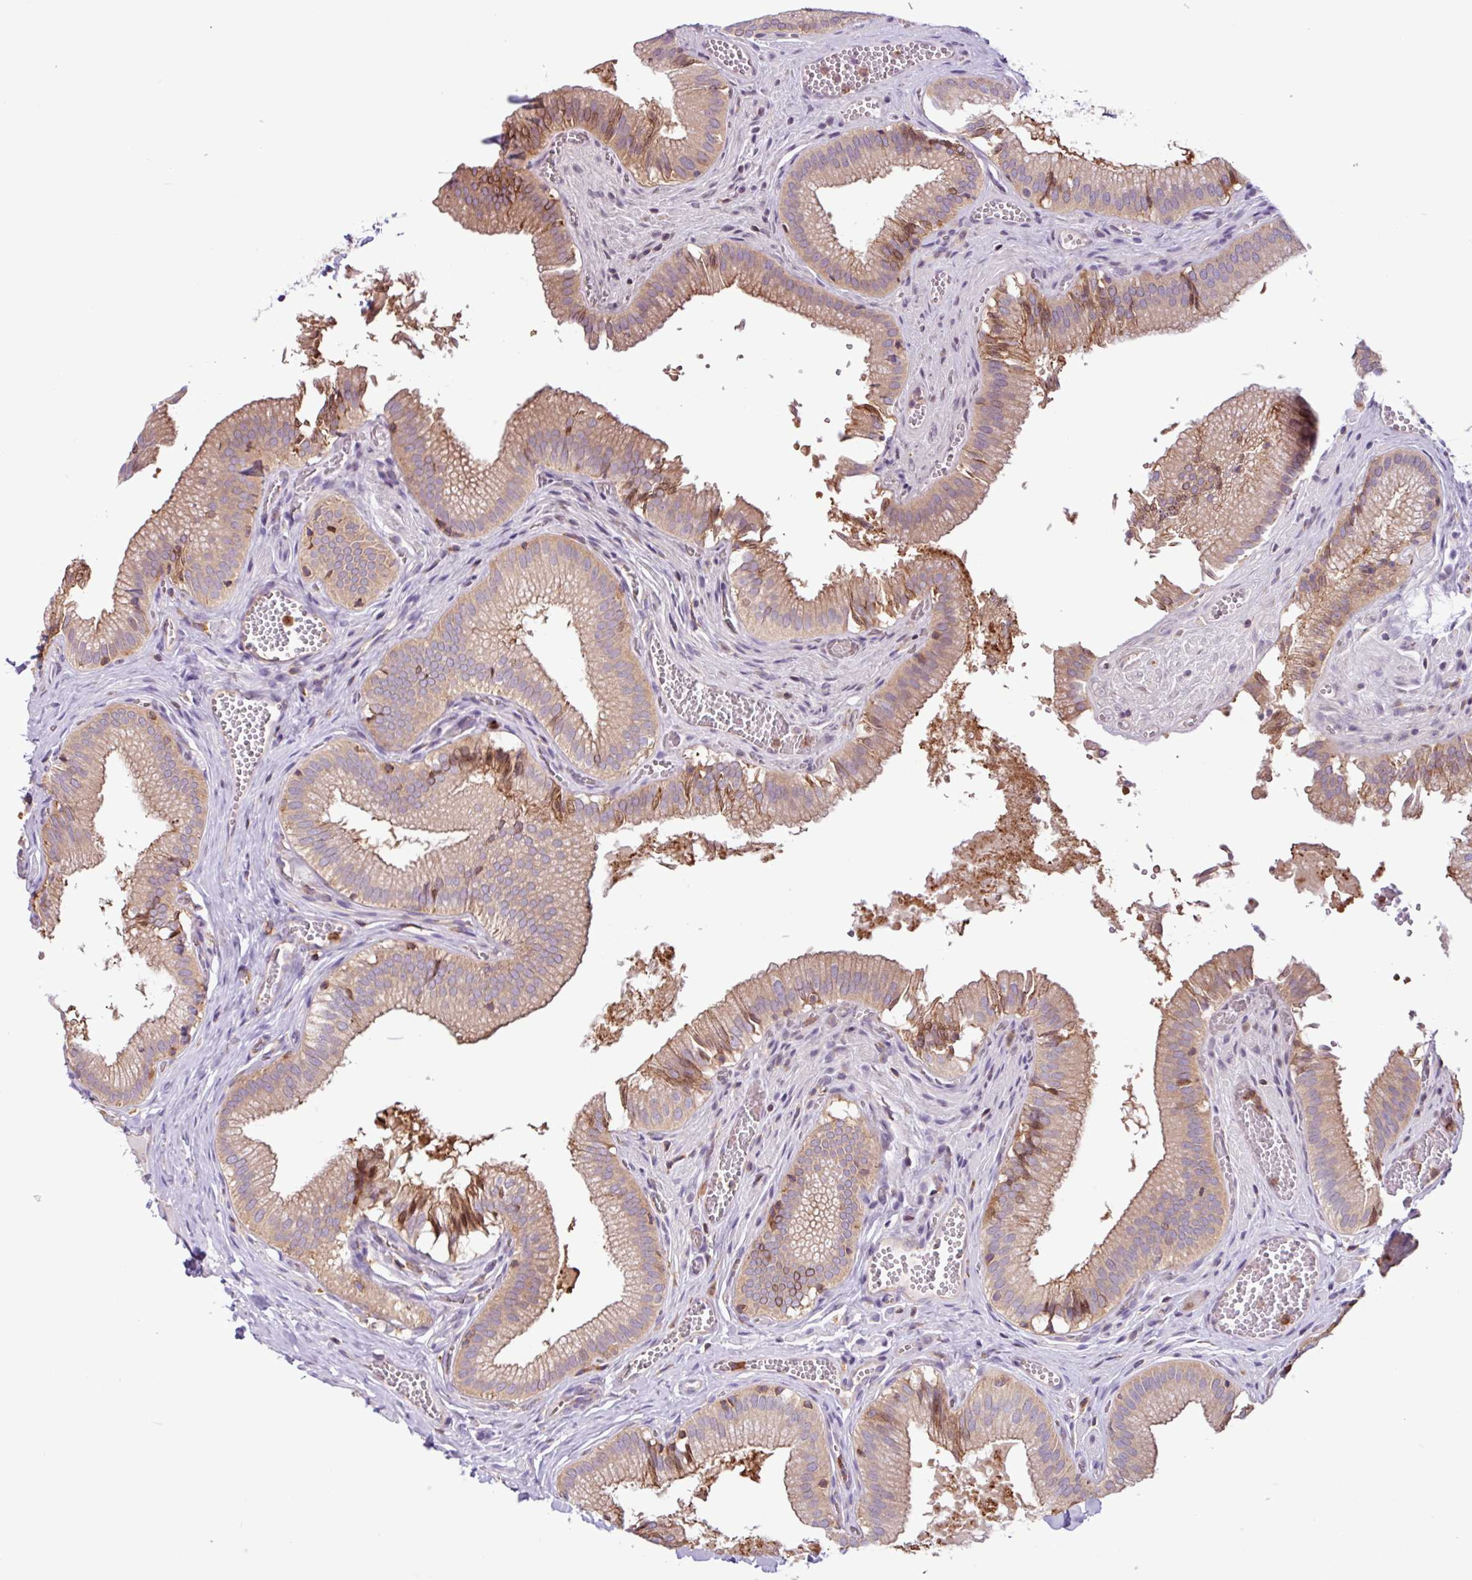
{"staining": {"intensity": "moderate", "quantity": "25%-75%", "location": "cytoplasmic/membranous"}, "tissue": "gallbladder", "cell_type": "Glandular cells", "image_type": "normal", "snomed": [{"axis": "morphology", "description": "Normal tissue, NOS"}, {"axis": "topography", "description": "Gallbladder"}, {"axis": "topography", "description": "Peripheral nerve tissue"}], "caption": "Normal gallbladder was stained to show a protein in brown. There is medium levels of moderate cytoplasmic/membranous positivity in about 25%-75% of glandular cells. (brown staining indicates protein expression, while blue staining denotes nuclei).", "gene": "ACTR3B", "patient": {"sex": "male", "age": 17}}